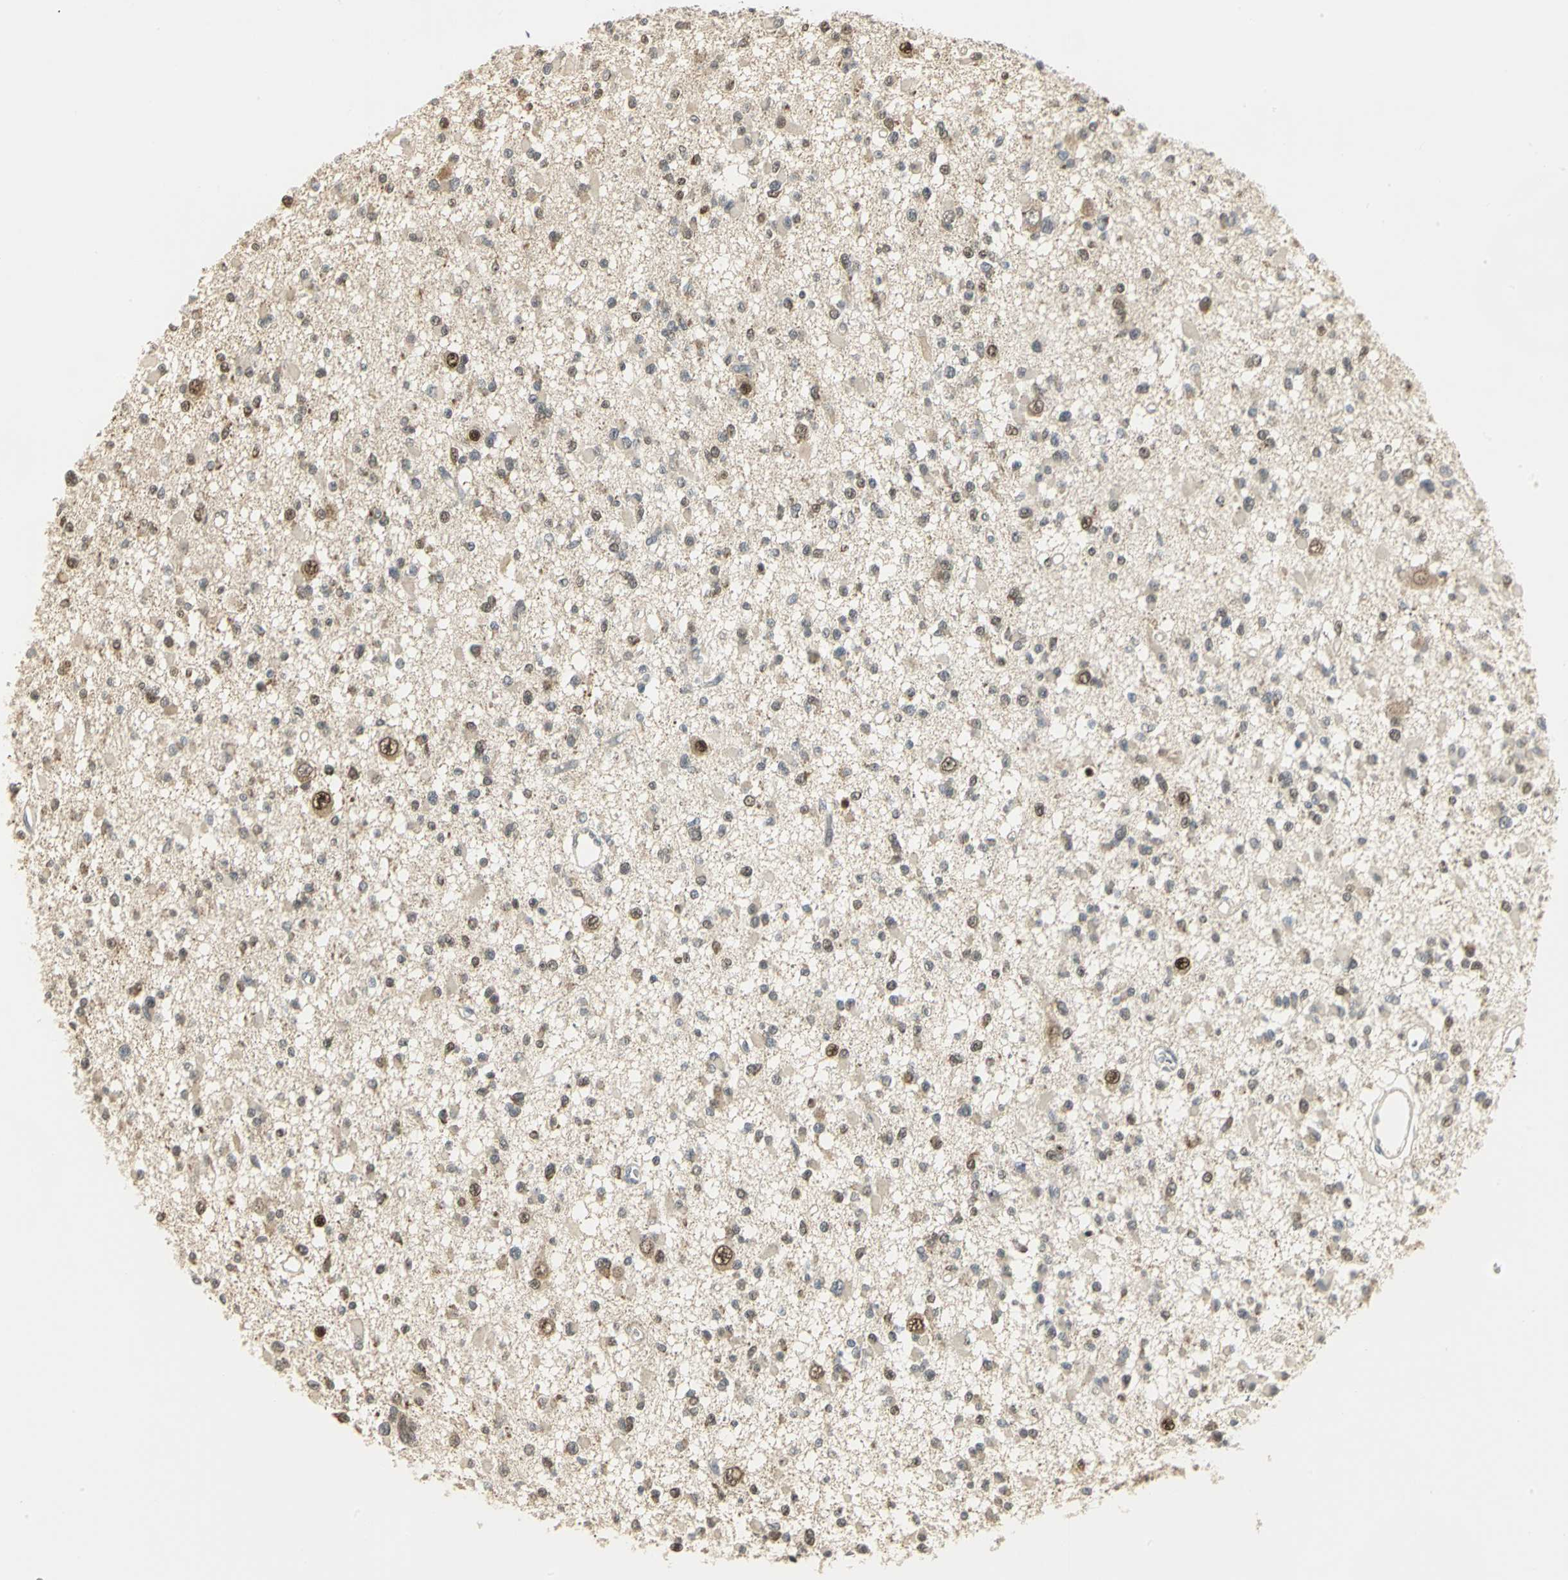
{"staining": {"intensity": "moderate", "quantity": ">75%", "location": "cytoplasmic/membranous,nuclear"}, "tissue": "glioma", "cell_type": "Tumor cells", "image_type": "cancer", "snomed": [{"axis": "morphology", "description": "Glioma, malignant, Low grade"}, {"axis": "topography", "description": "Brain"}], "caption": "Approximately >75% of tumor cells in low-grade glioma (malignant) display moderate cytoplasmic/membranous and nuclear protein staining as visualized by brown immunohistochemical staining.", "gene": "PSMC4", "patient": {"sex": "female", "age": 22}}